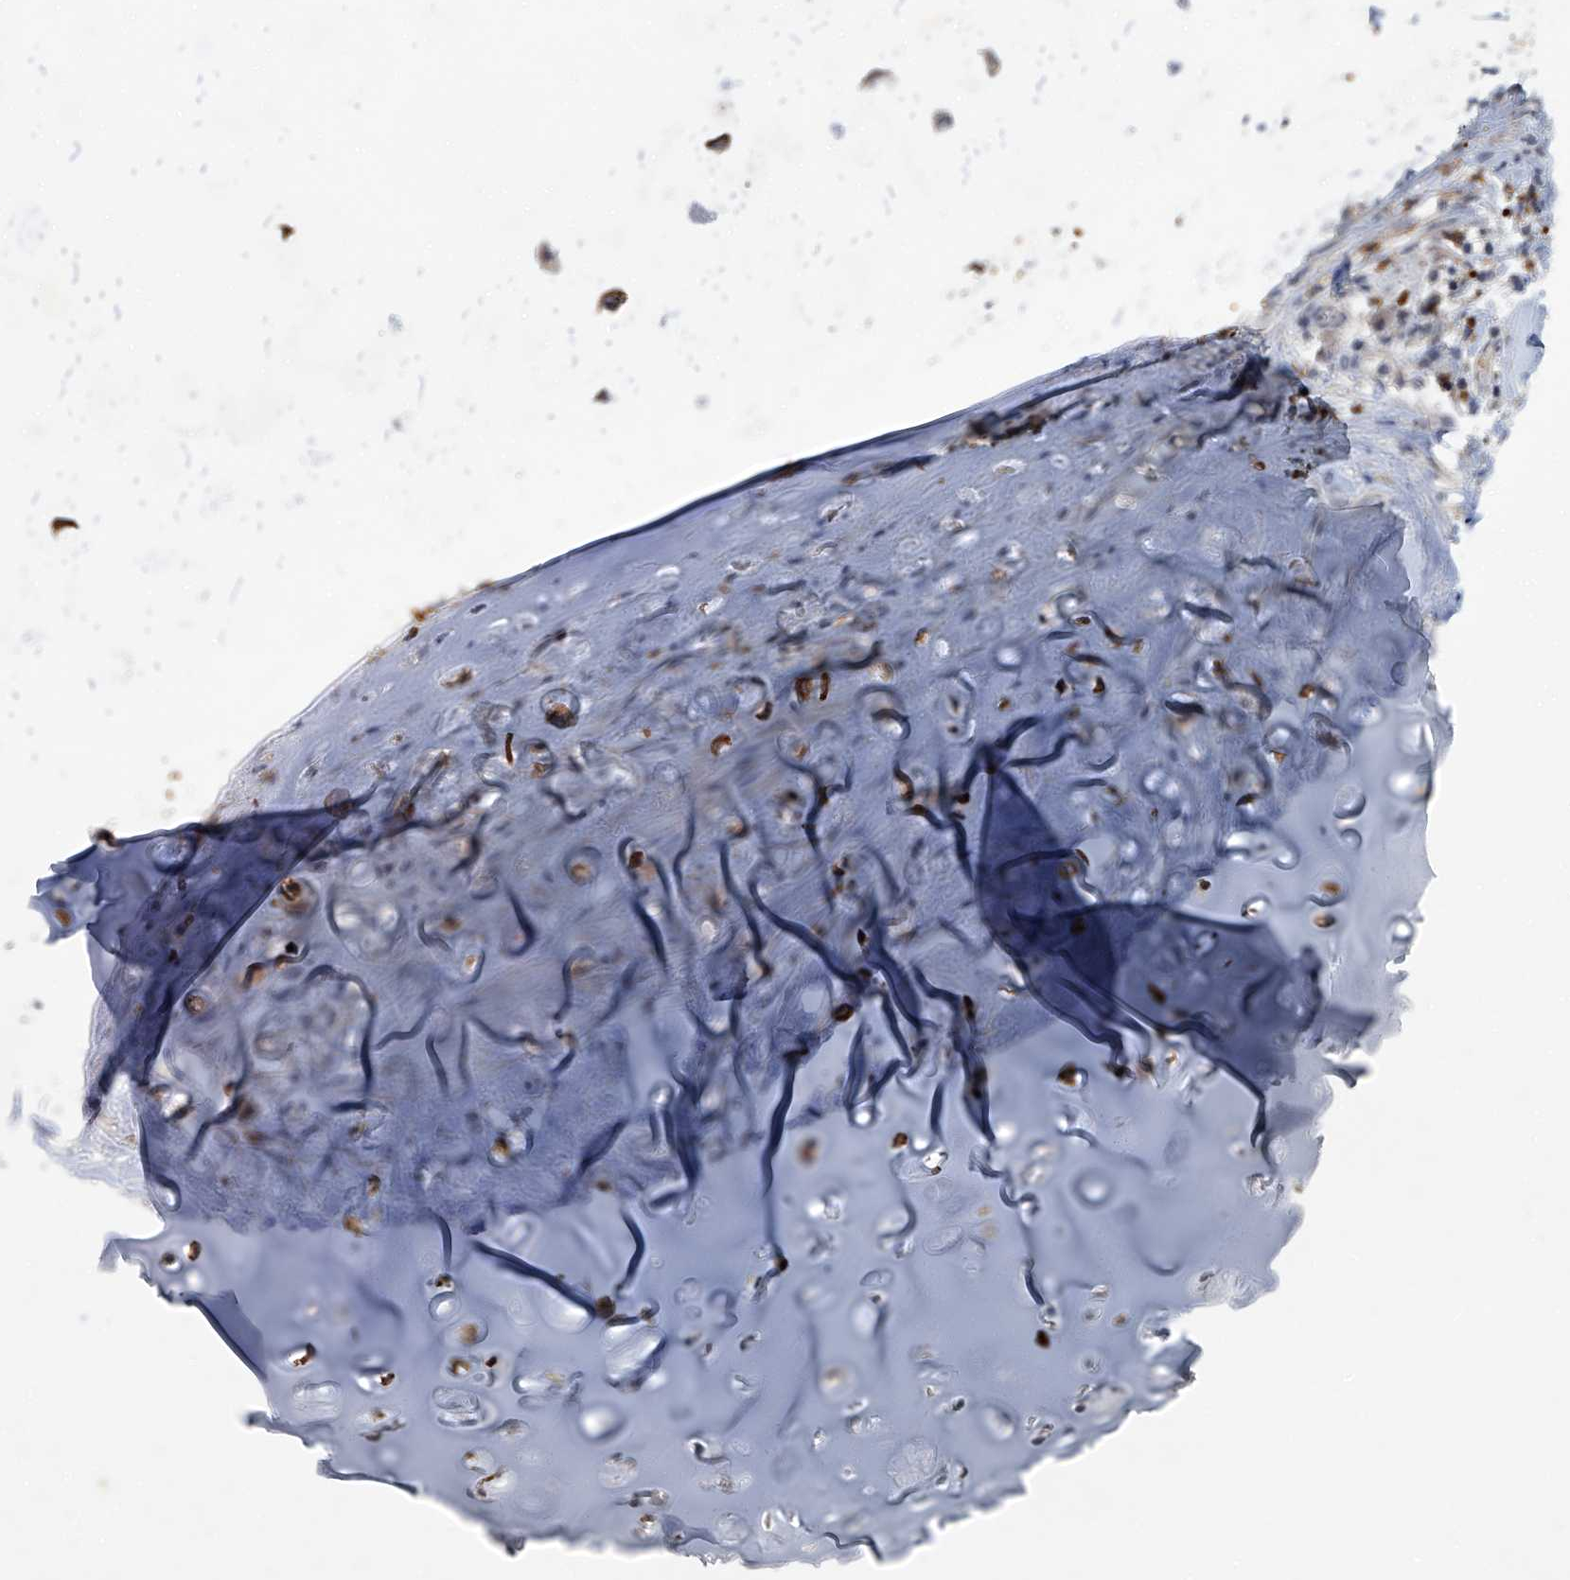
{"staining": {"intensity": "negative", "quantity": "none", "location": "none"}, "tissue": "adipose tissue", "cell_type": "Adipocytes", "image_type": "normal", "snomed": [{"axis": "morphology", "description": "Normal tissue, NOS"}, {"axis": "morphology", "description": "Basal cell carcinoma"}, {"axis": "topography", "description": "Cartilage tissue"}, {"axis": "topography", "description": "Nasopharynx"}, {"axis": "topography", "description": "Oral tissue"}], "caption": "This is a photomicrograph of IHC staining of normal adipose tissue, which shows no expression in adipocytes. The staining was performed using DAB to visualize the protein expression in brown, while the nuclei were stained in blue with hematoxylin (Magnification: 20x).", "gene": "AKNAD1", "patient": {"sex": "female", "age": 77}}